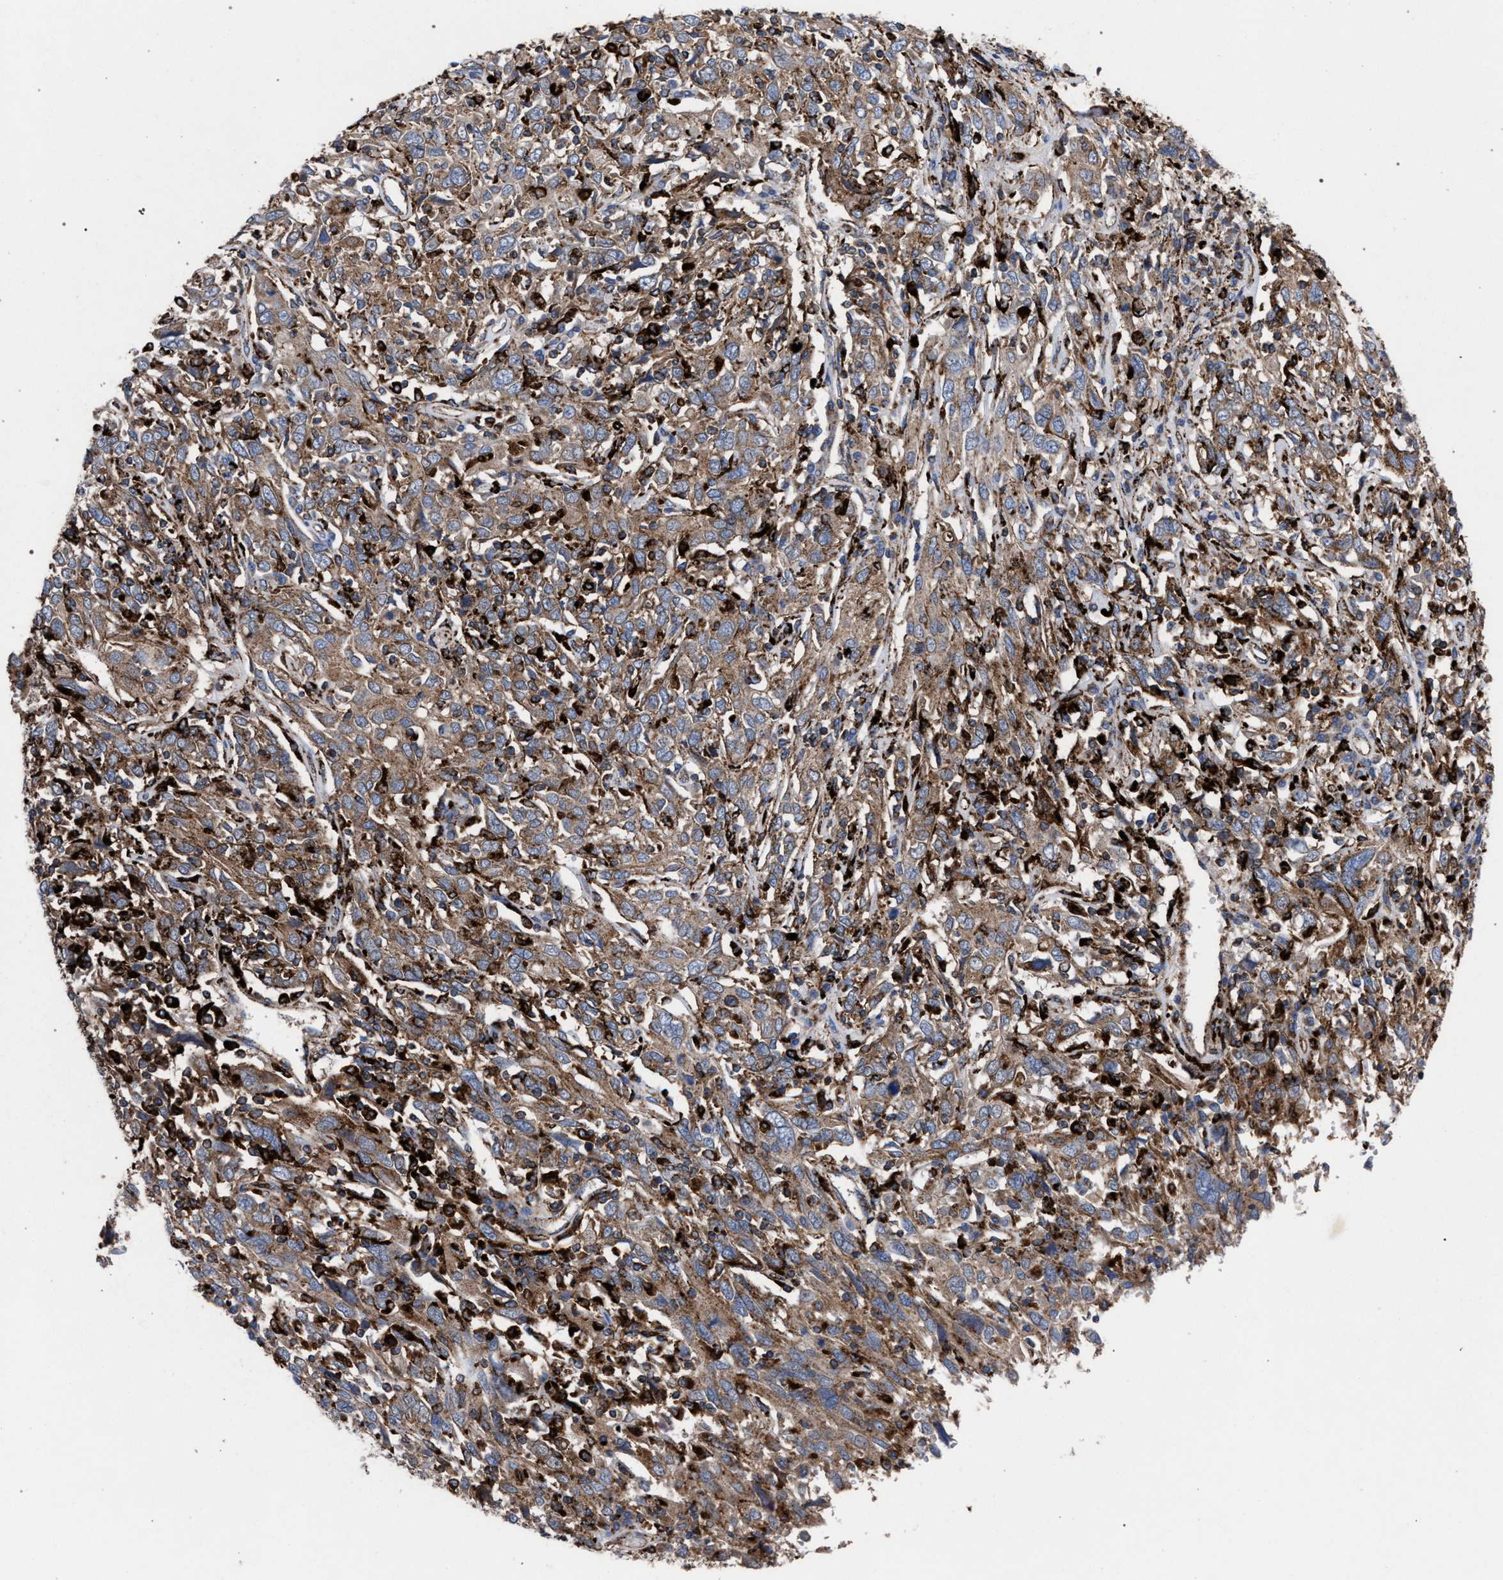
{"staining": {"intensity": "moderate", "quantity": ">75%", "location": "cytoplasmic/membranous"}, "tissue": "cervical cancer", "cell_type": "Tumor cells", "image_type": "cancer", "snomed": [{"axis": "morphology", "description": "Squamous cell carcinoma, NOS"}, {"axis": "topography", "description": "Cervix"}], "caption": "Immunohistochemistry of squamous cell carcinoma (cervical) displays medium levels of moderate cytoplasmic/membranous staining in approximately >75% of tumor cells. Using DAB (3,3'-diaminobenzidine) (brown) and hematoxylin (blue) stains, captured at high magnification using brightfield microscopy.", "gene": "PPT1", "patient": {"sex": "female", "age": 46}}